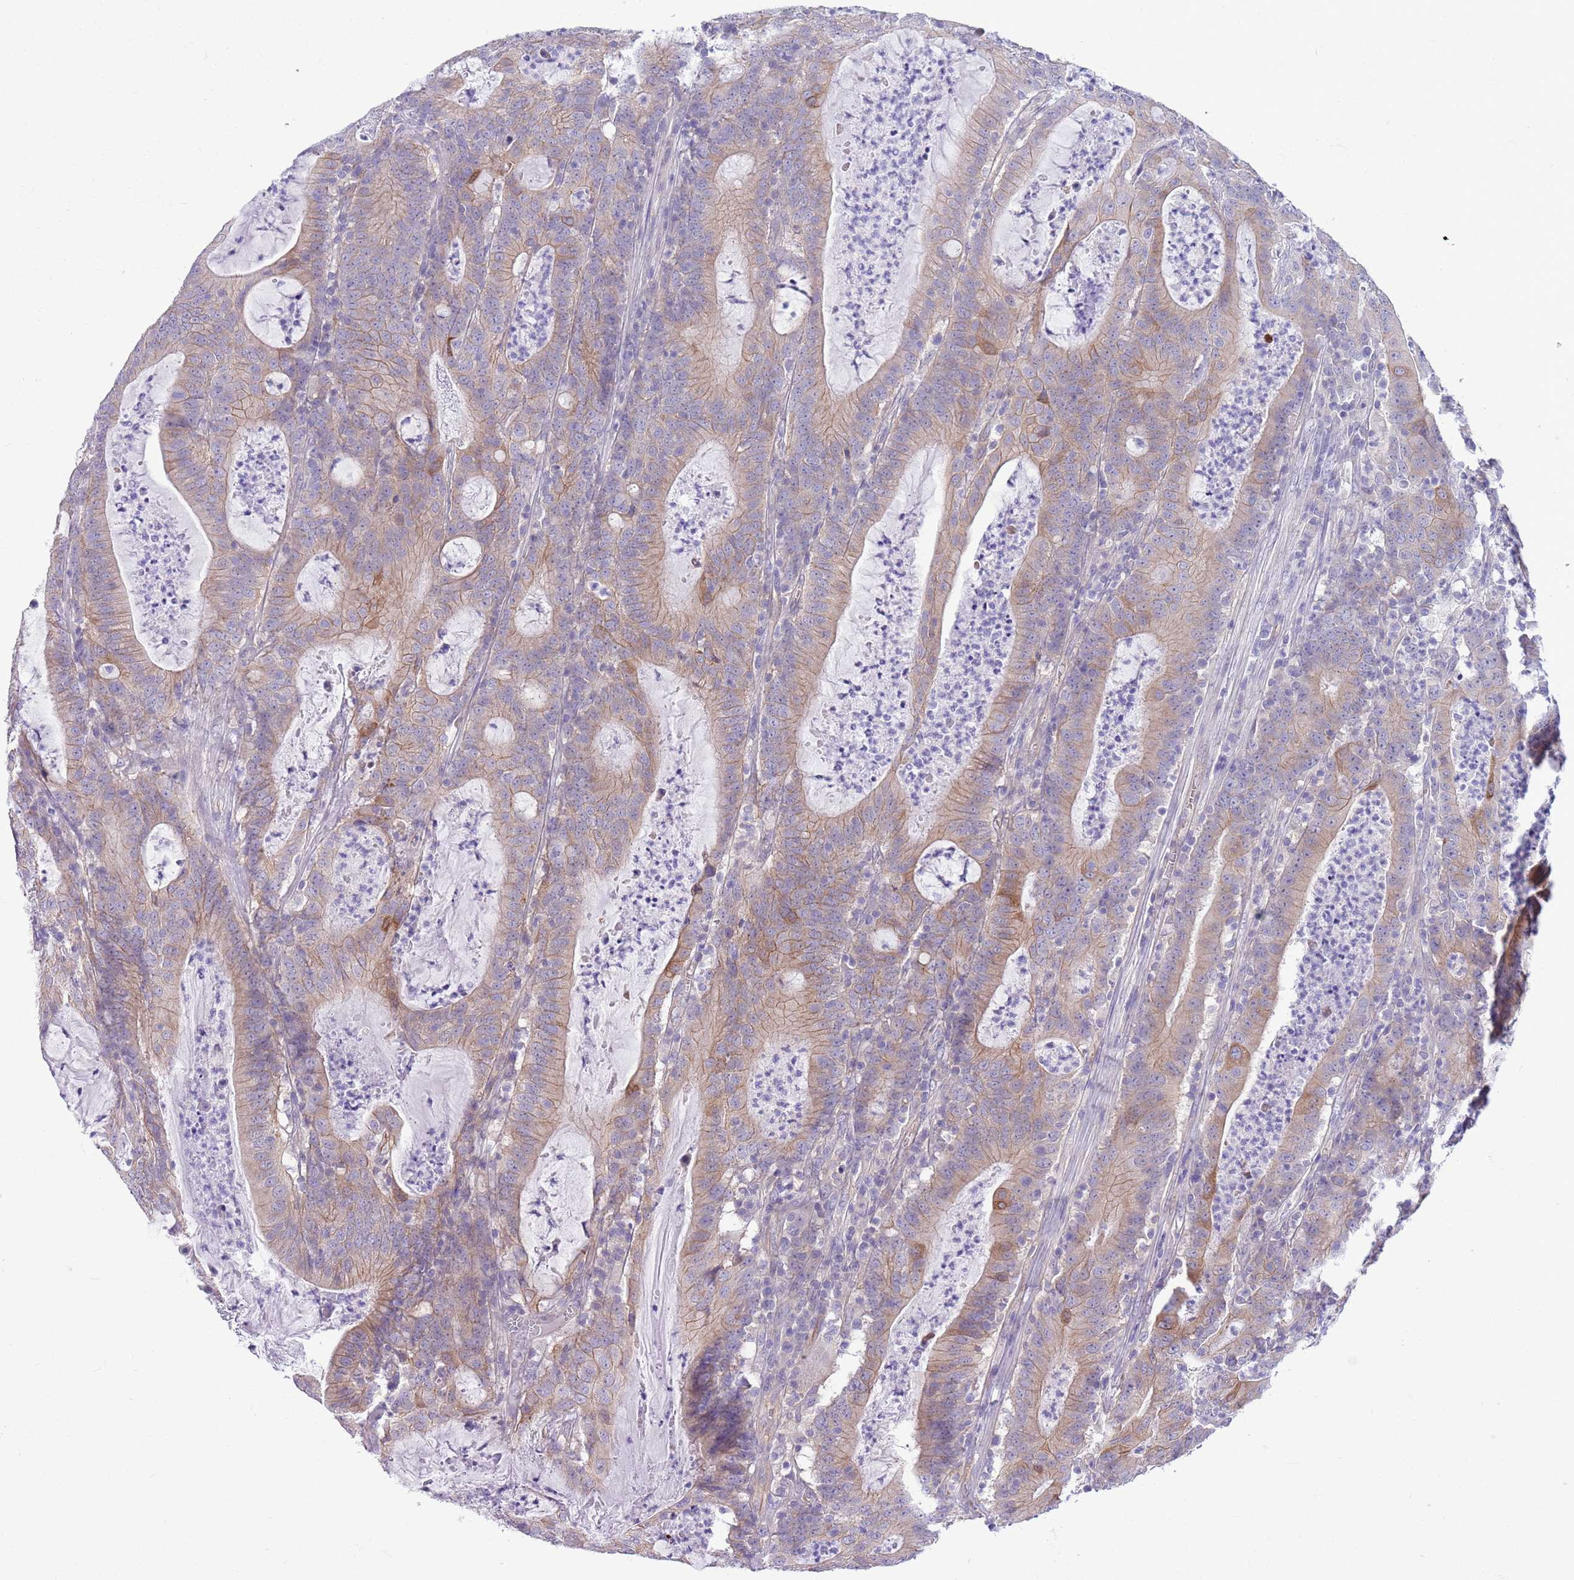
{"staining": {"intensity": "weak", "quantity": ">75%", "location": "cytoplasmic/membranous"}, "tissue": "colorectal cancer", "cell_type": "Tumor cells", "image_type": "cancer", "snomed": [{"axis": "morphology", "description": "Adenocarcinoma, NOS"}, {"axis": "topography", "description": "Colon"}], "caption": "Protein expression analysis of colorectal cancer (adenocarcinoma) demonstrates weak cytoplasmic/membranous expression in approximately >75% of tumor cells. (brown staining indicates protein expression, while blue staining denotes nuclei).", "gene": "PARP8", "patient": {"sex": "male", "age": 83}}